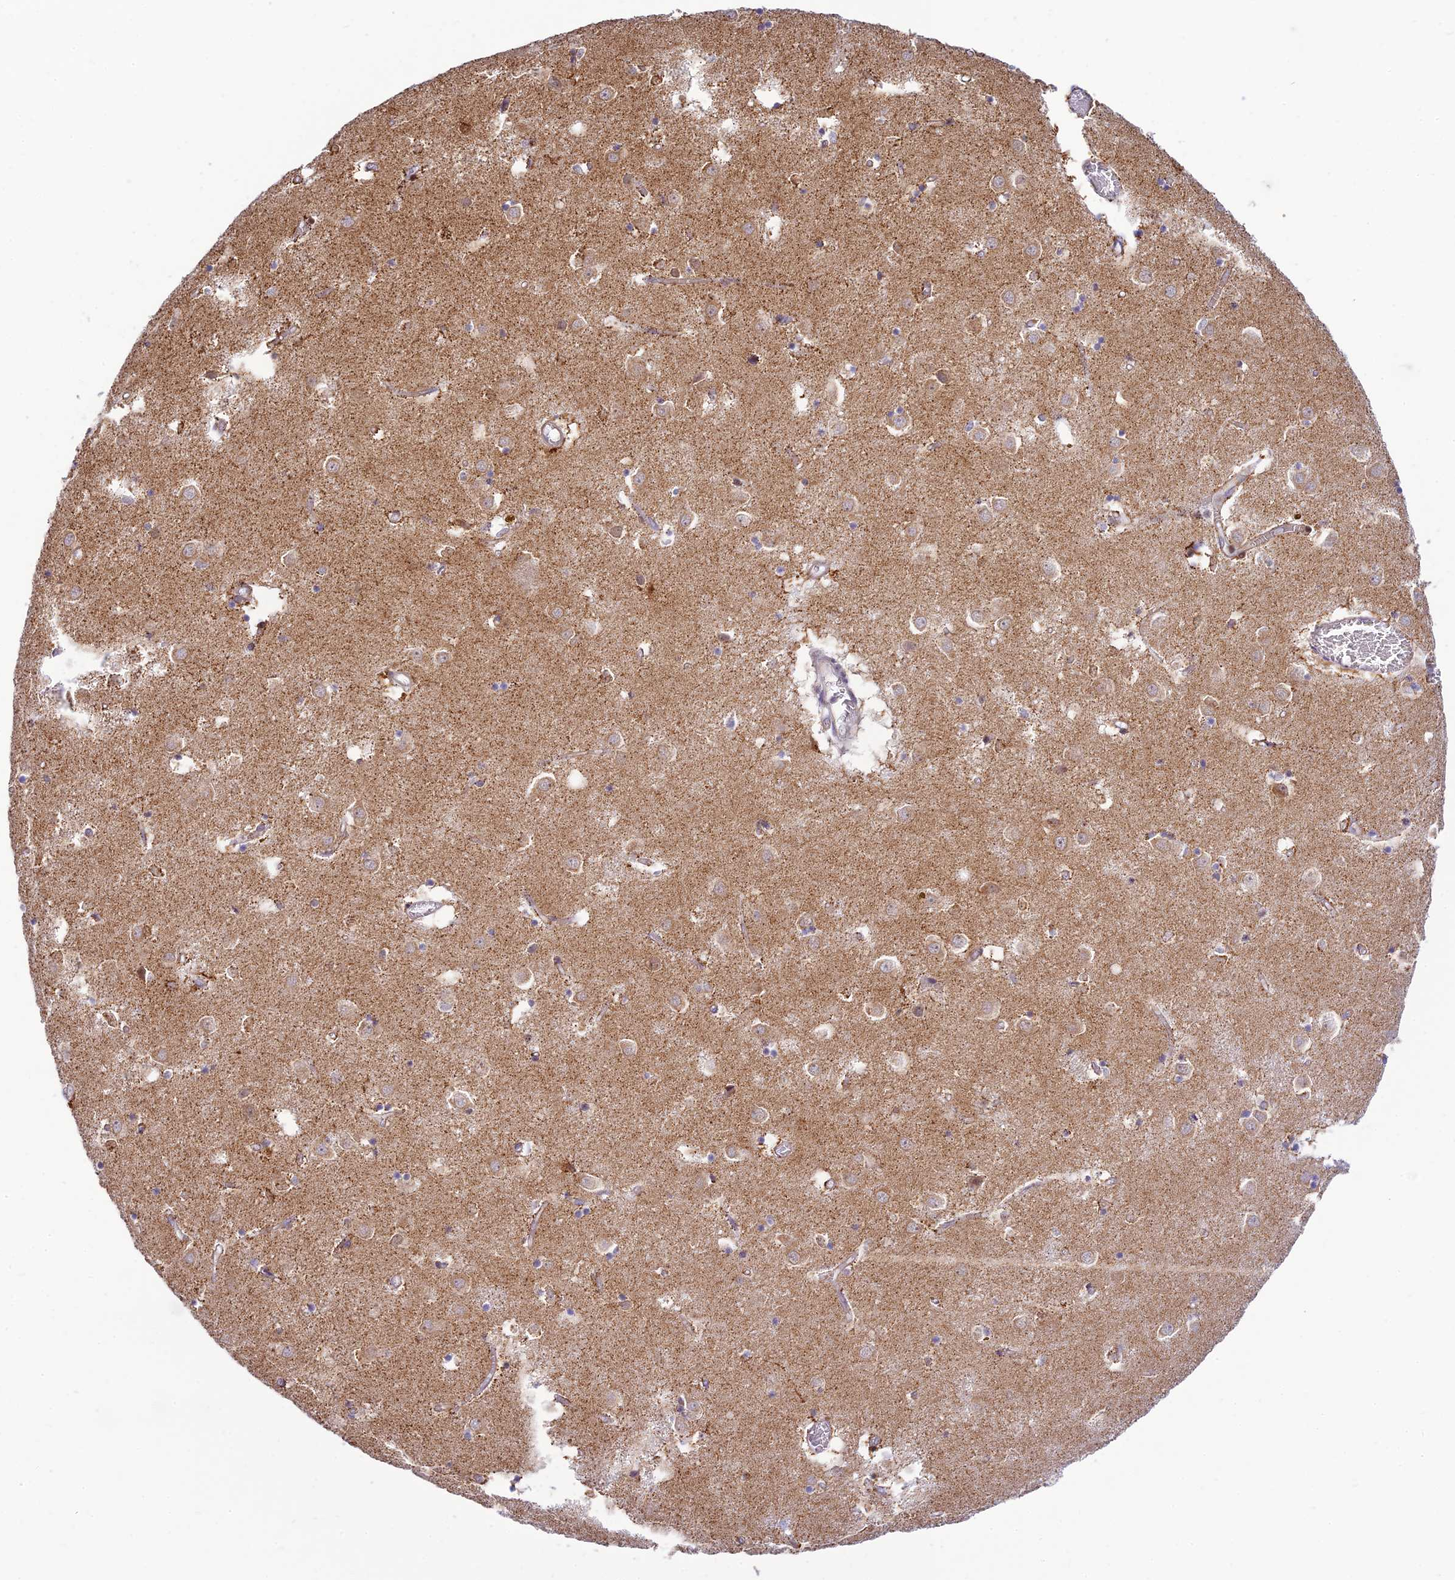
{"staining": {"intensity": "weak", "quantity": "<25%", "location": "cytoplasmic/membranous"}, "tissue": "caudate", "cell_type": "Glial cells", "image_type": "normal", "snomed": [{"axis": "morphology", "description": "Normal tissue, NOS"}, {"axis": "topography", "description": "Lateral ventricle wall"}], "caption": "Photomicrograph shows no significant protein expression in glial cells of benign caudate.", "gene": "HOOK2", "patient": {"sex": "male", "age": 70}}